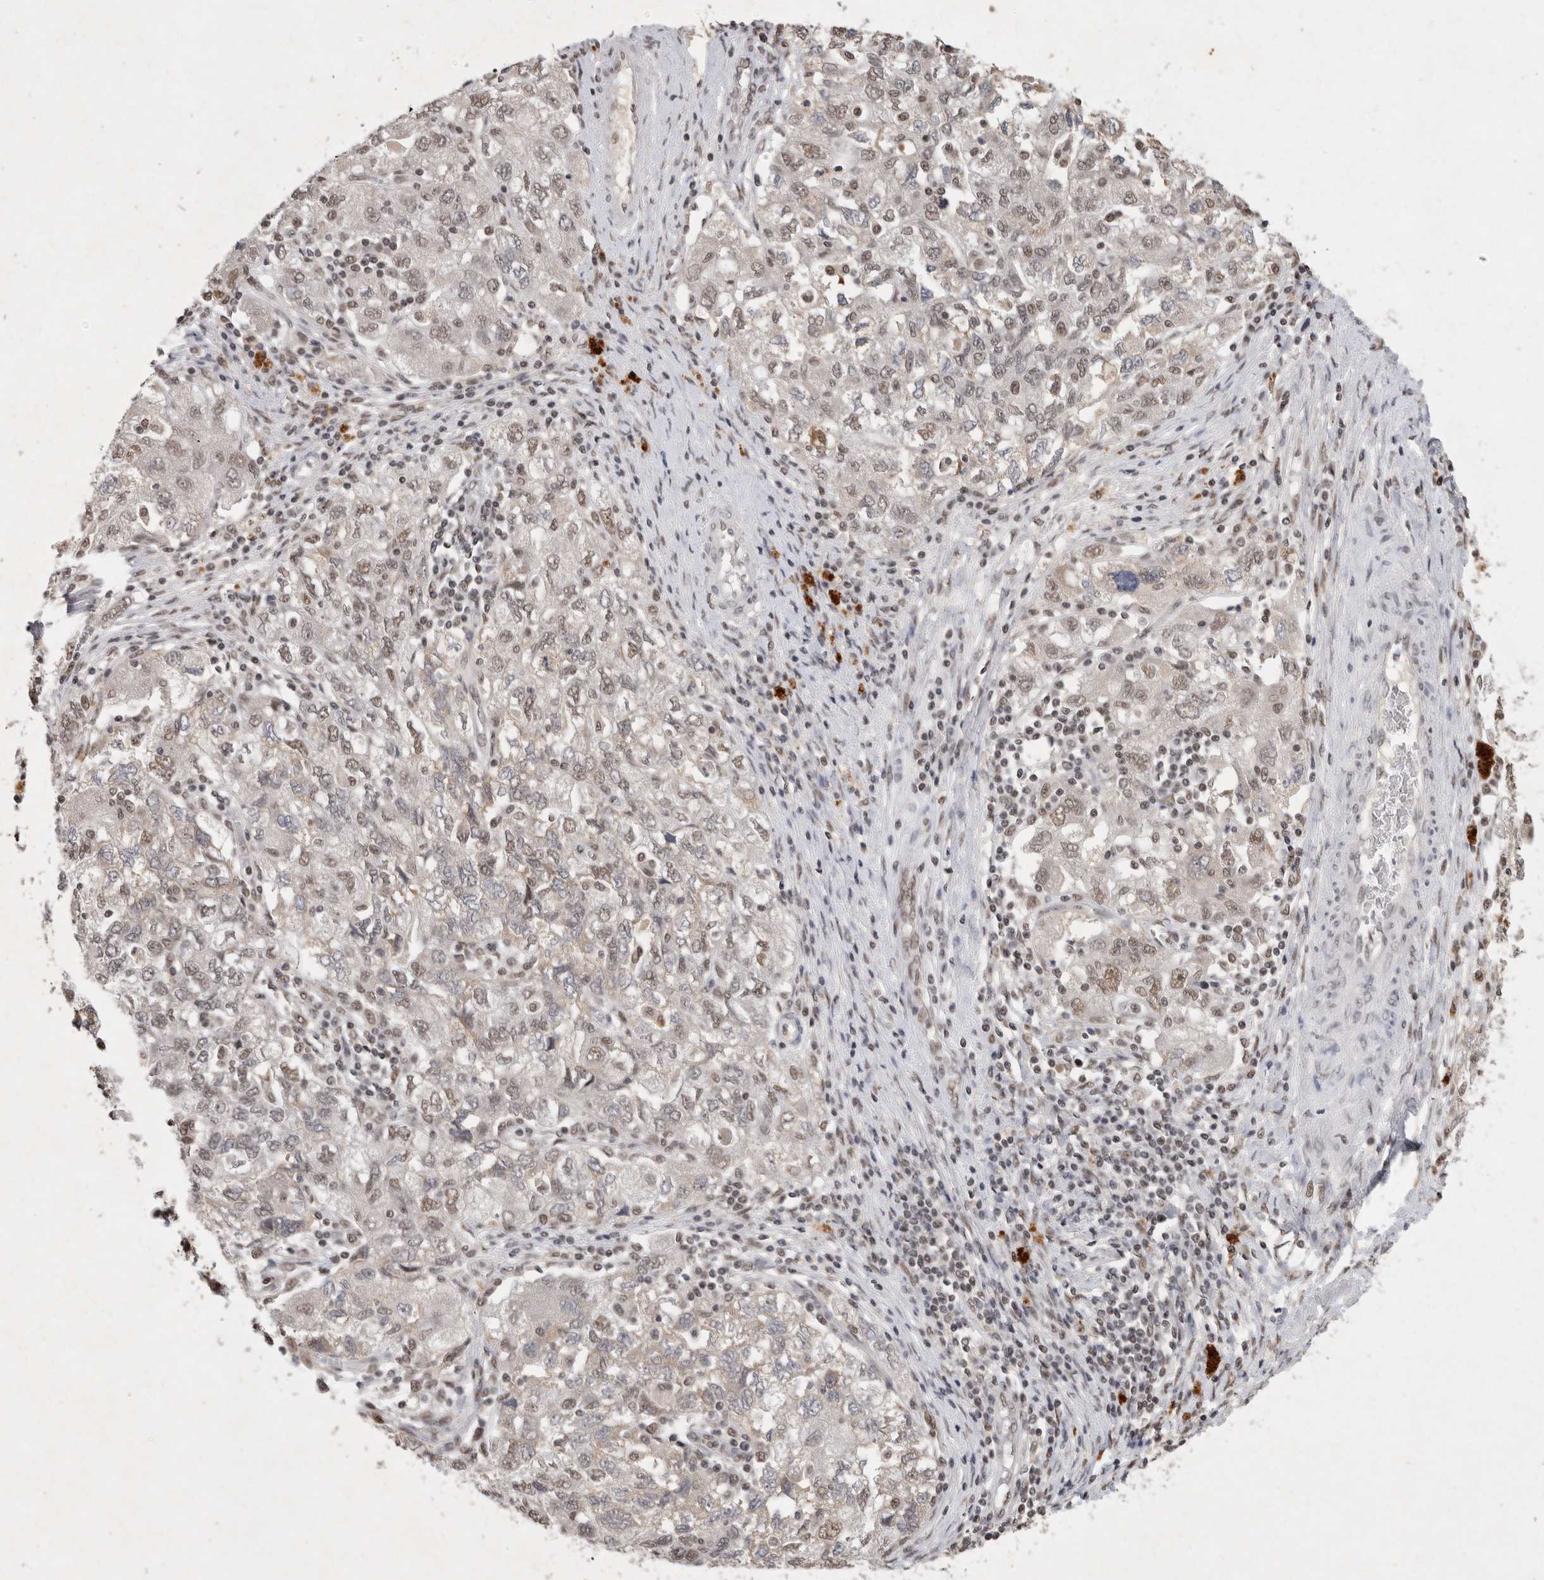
{"staining": {"intensity": "weak", "quantity": ">75%", "location": "nuclear"}, "tissue": "ovarian cancer", "cell_type": "Tumor cells", "image_type": "cancer", "snomed": [{"axis": "morphology", "description": "Carcinoma, NOS"}, {"axis": "morphology", "description": "Cystadenocarcinoma, serous, NOS"}, {"axis": "topography", "description": "Ovary"}], "caption": "Weak nuclear positivity for a protein is present in about >75% of tumor cells of ovarian serous cystadenocarcinoma using immunohistochemistry.", "gene": "XRCC5", "patient": {"sex": "female", "age": 69}}